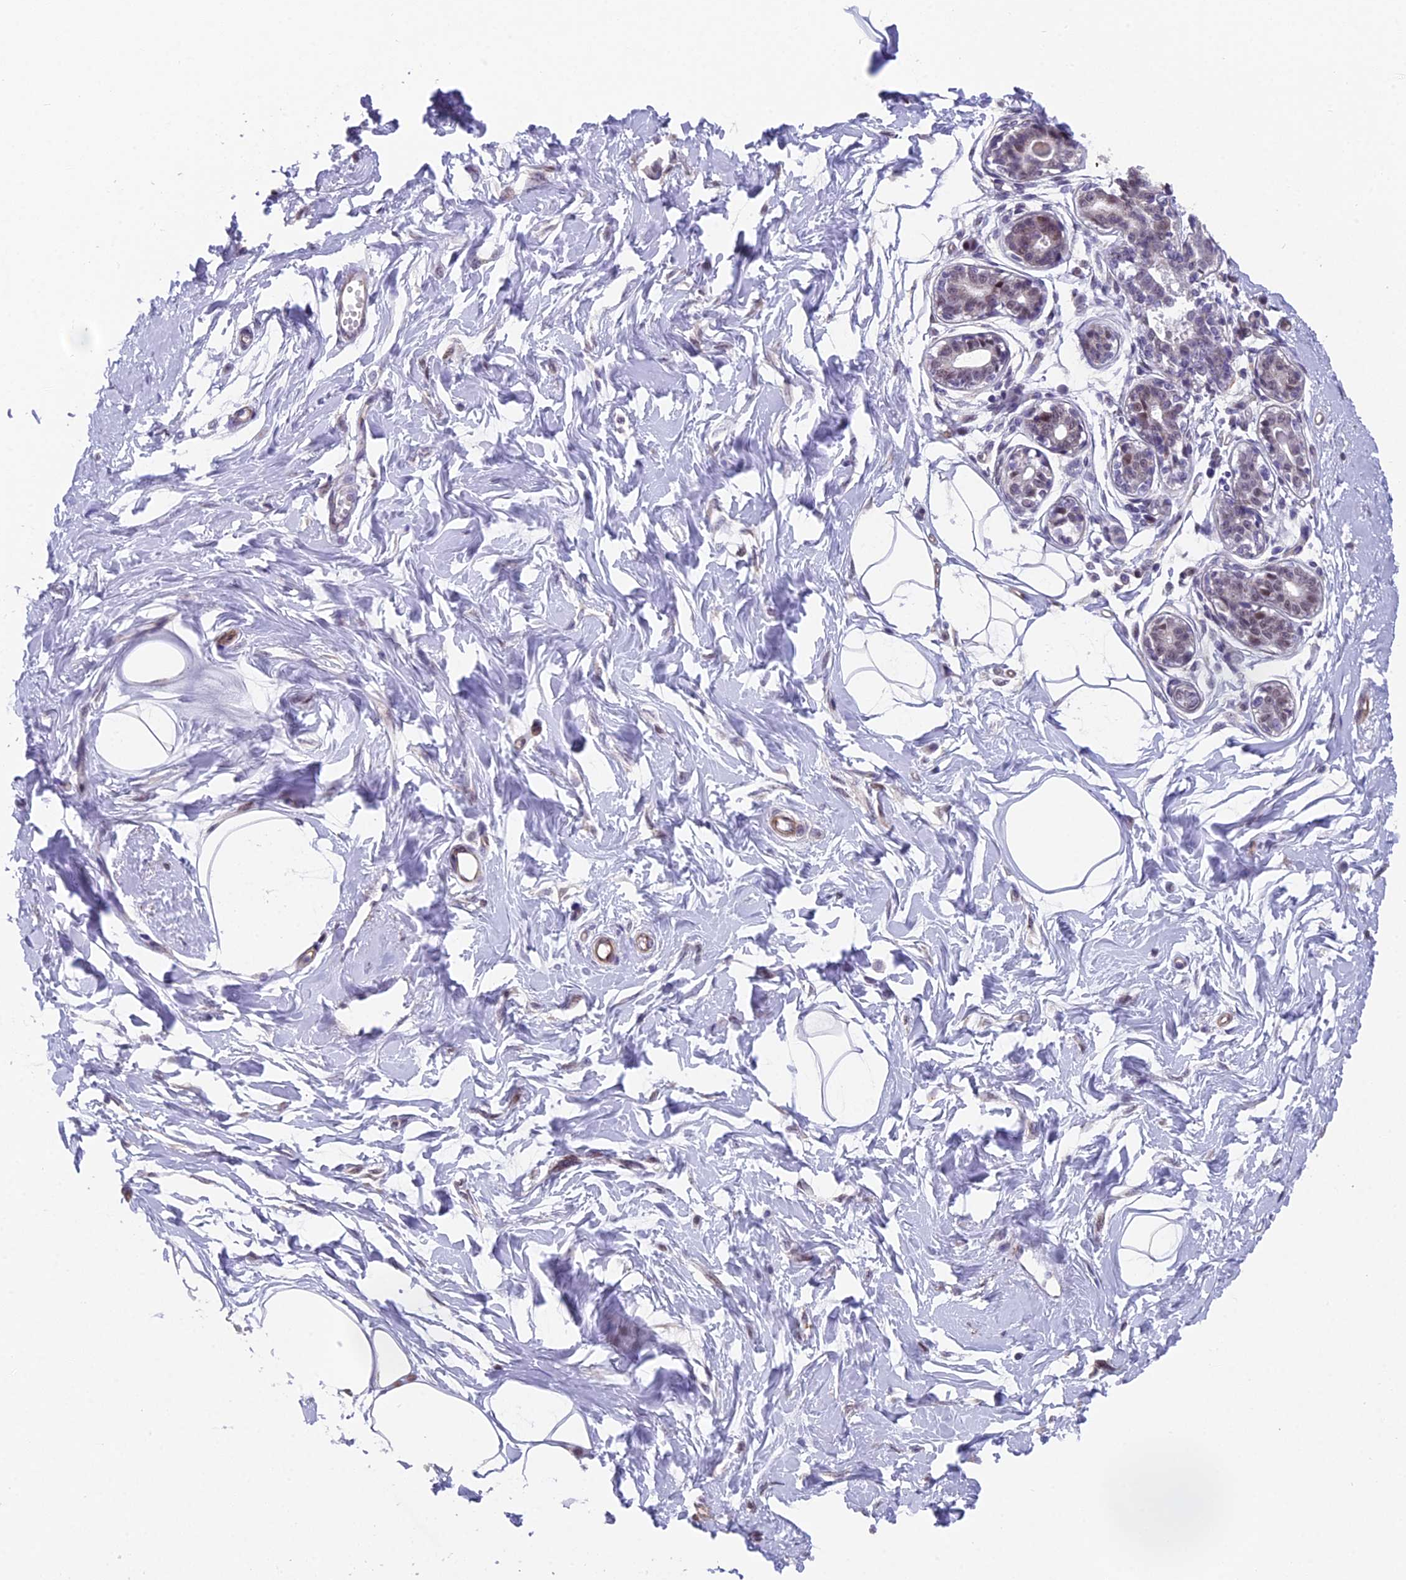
{"staining": {"intensity": "negative", "quantity": "none", "location": "none"}, "tissue": "breast", "cell_type": "Adipocytes", "image_type": "normal", "snomed": [{"axis": "morphology", "description": "Normal tissue, NOS"}, {"axis": "topography", "description": "Breast"}], "caption": "Immunohistochemistry (IHC) image of benign human breast stained for a protein (brown), which exhibits no positivity in adipocytes. (DAB IHC visualized using brightfield microscopy, high magnification).", "gene": "XKR9", "patient": {"sex": "female", "age": 45}}